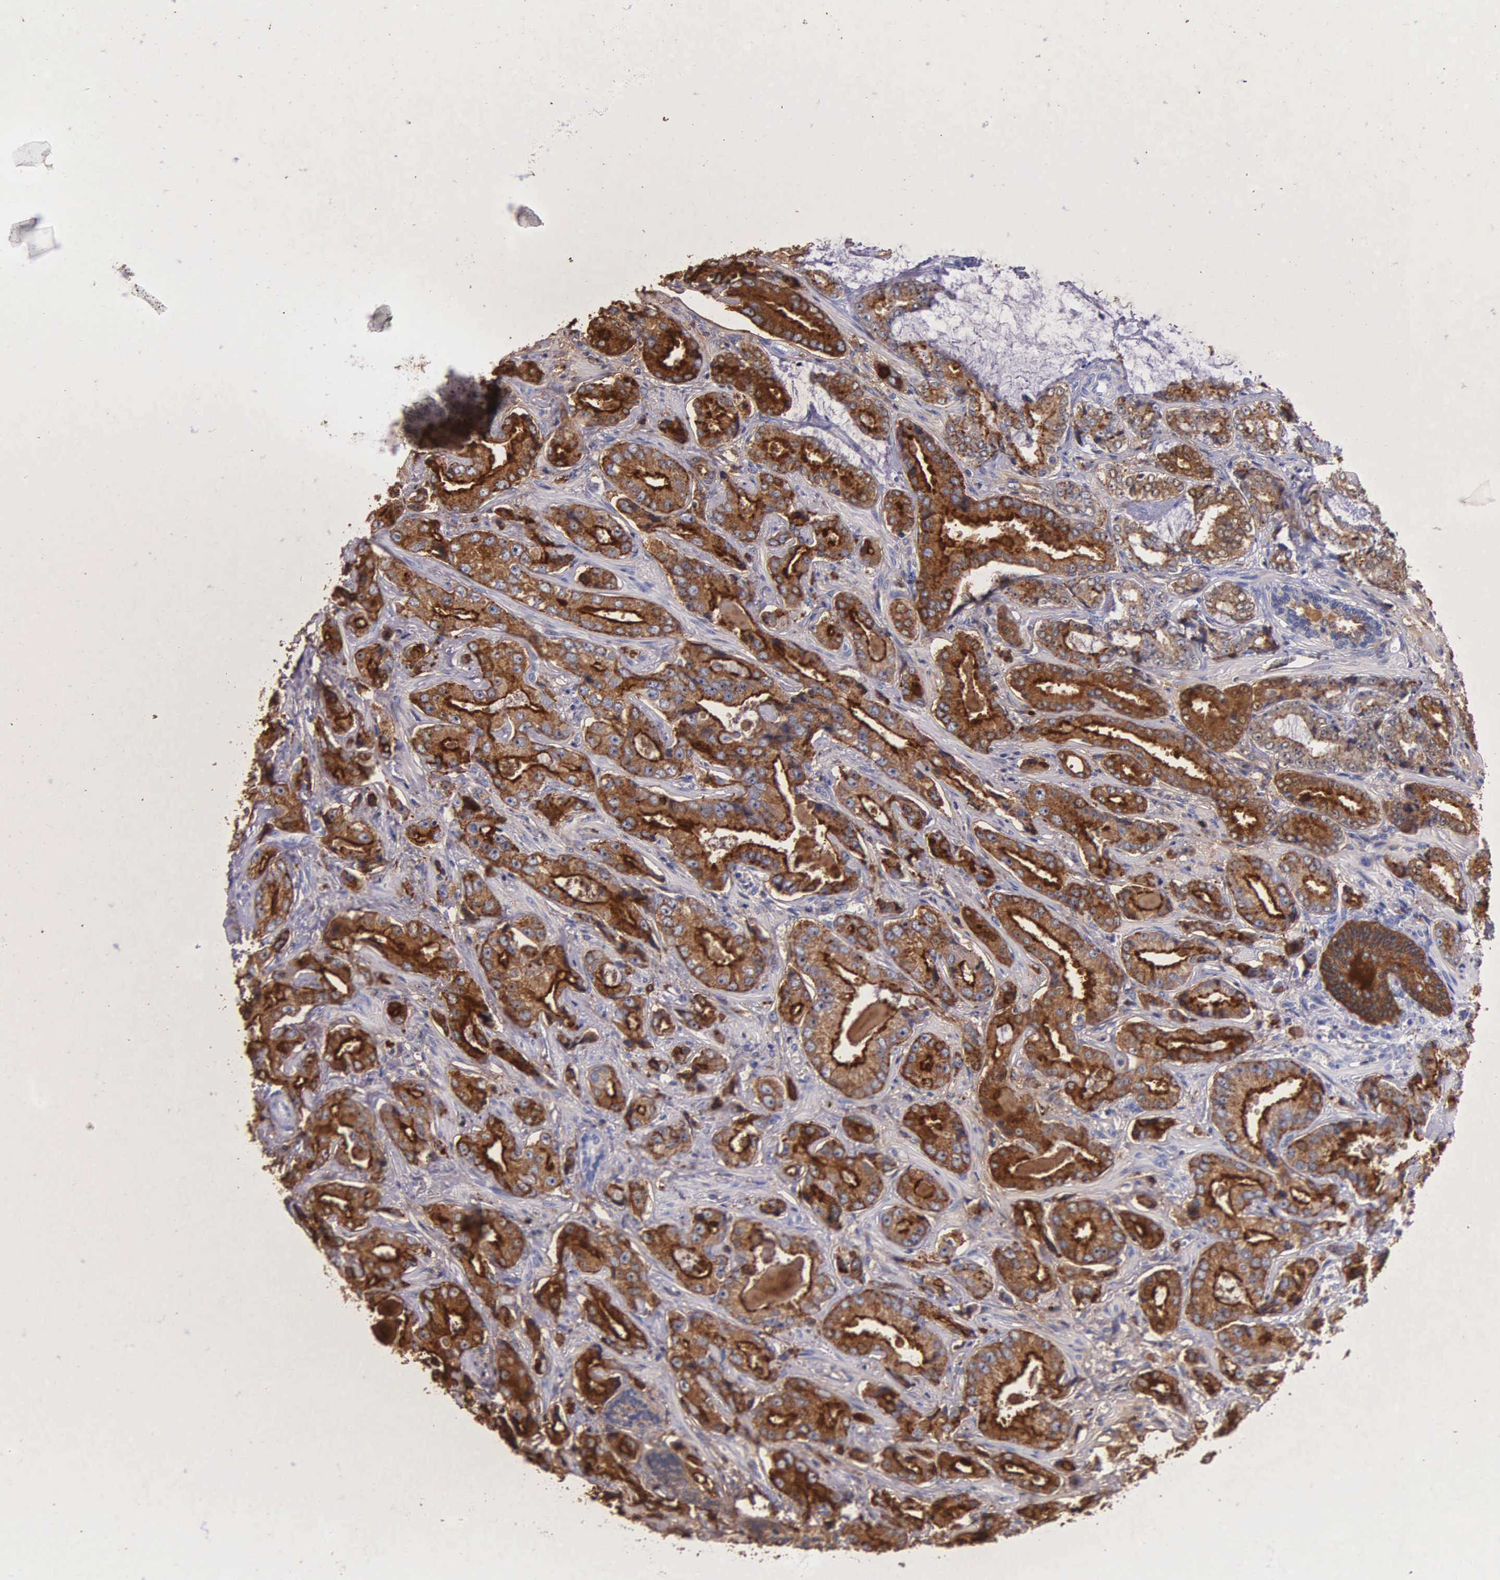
{"staining": {"intensity": "strong", "quantity": ">75%", "location": "cytoplasmic/membranous"}, "tissue": "prostate cancer", "cell_type": "Tumor cells", "image_type": "cancer", "snomed": [{"axis": "morphology", "description": "Adenocarcinoma, Low grade"}, {"axis": "topography", "description": "Prostate"}], "caption": "DAB (3,3'-diaminobenzidine) immunohistochemical staining of human adenocarcinoma (low-grade) (prostate) reveals strong cytoplasmic/membranous protein positivity in approximately >75% of tumor cells. Nuclei are stained in blue.", "gene": "KLK3", "patient": {"sex": "male", "age": 65}}